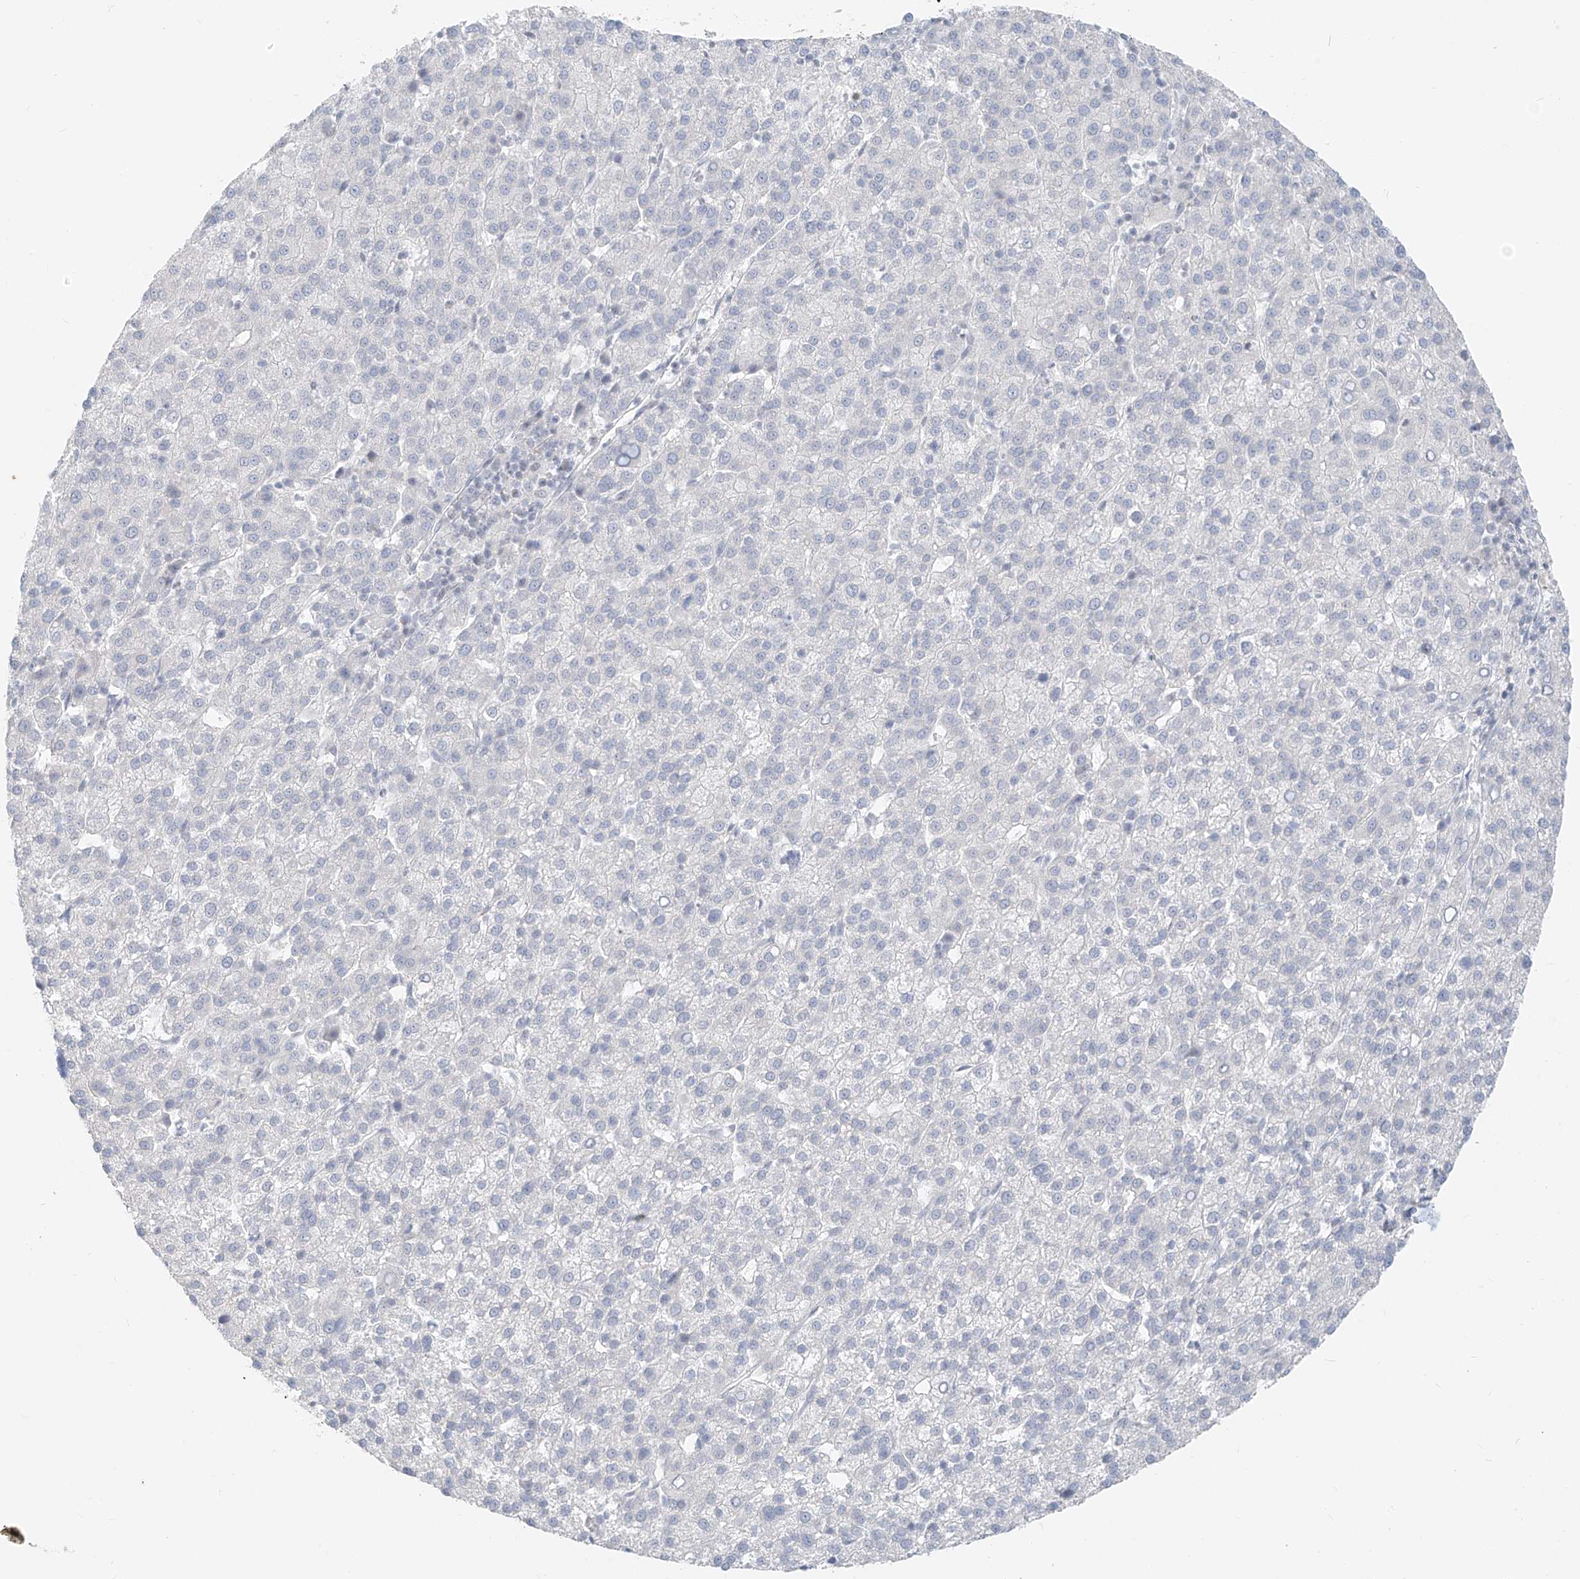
{"staining": {"intensity": "negative", "quantity": "none", "location": "none"}, "tissue": "liver cancer", "cell_type": "Tumor cells", "image_type": "cancer", "snomed": [{"axis": "morphology", "description": "Carcinoma, Hepatocellular, NOS"}, {"axis": "topography", "description": "Liver"}], "caption": "This histopathology image is of hepatocellular carcinoma (liver) stained with immunohistochemistry to label a protein in brown with the nuclei are counter-stained blue. There is no staining in tumor cells.", "gene": "OSBPL7", "patient": {"sex": "female", "age": 58}}